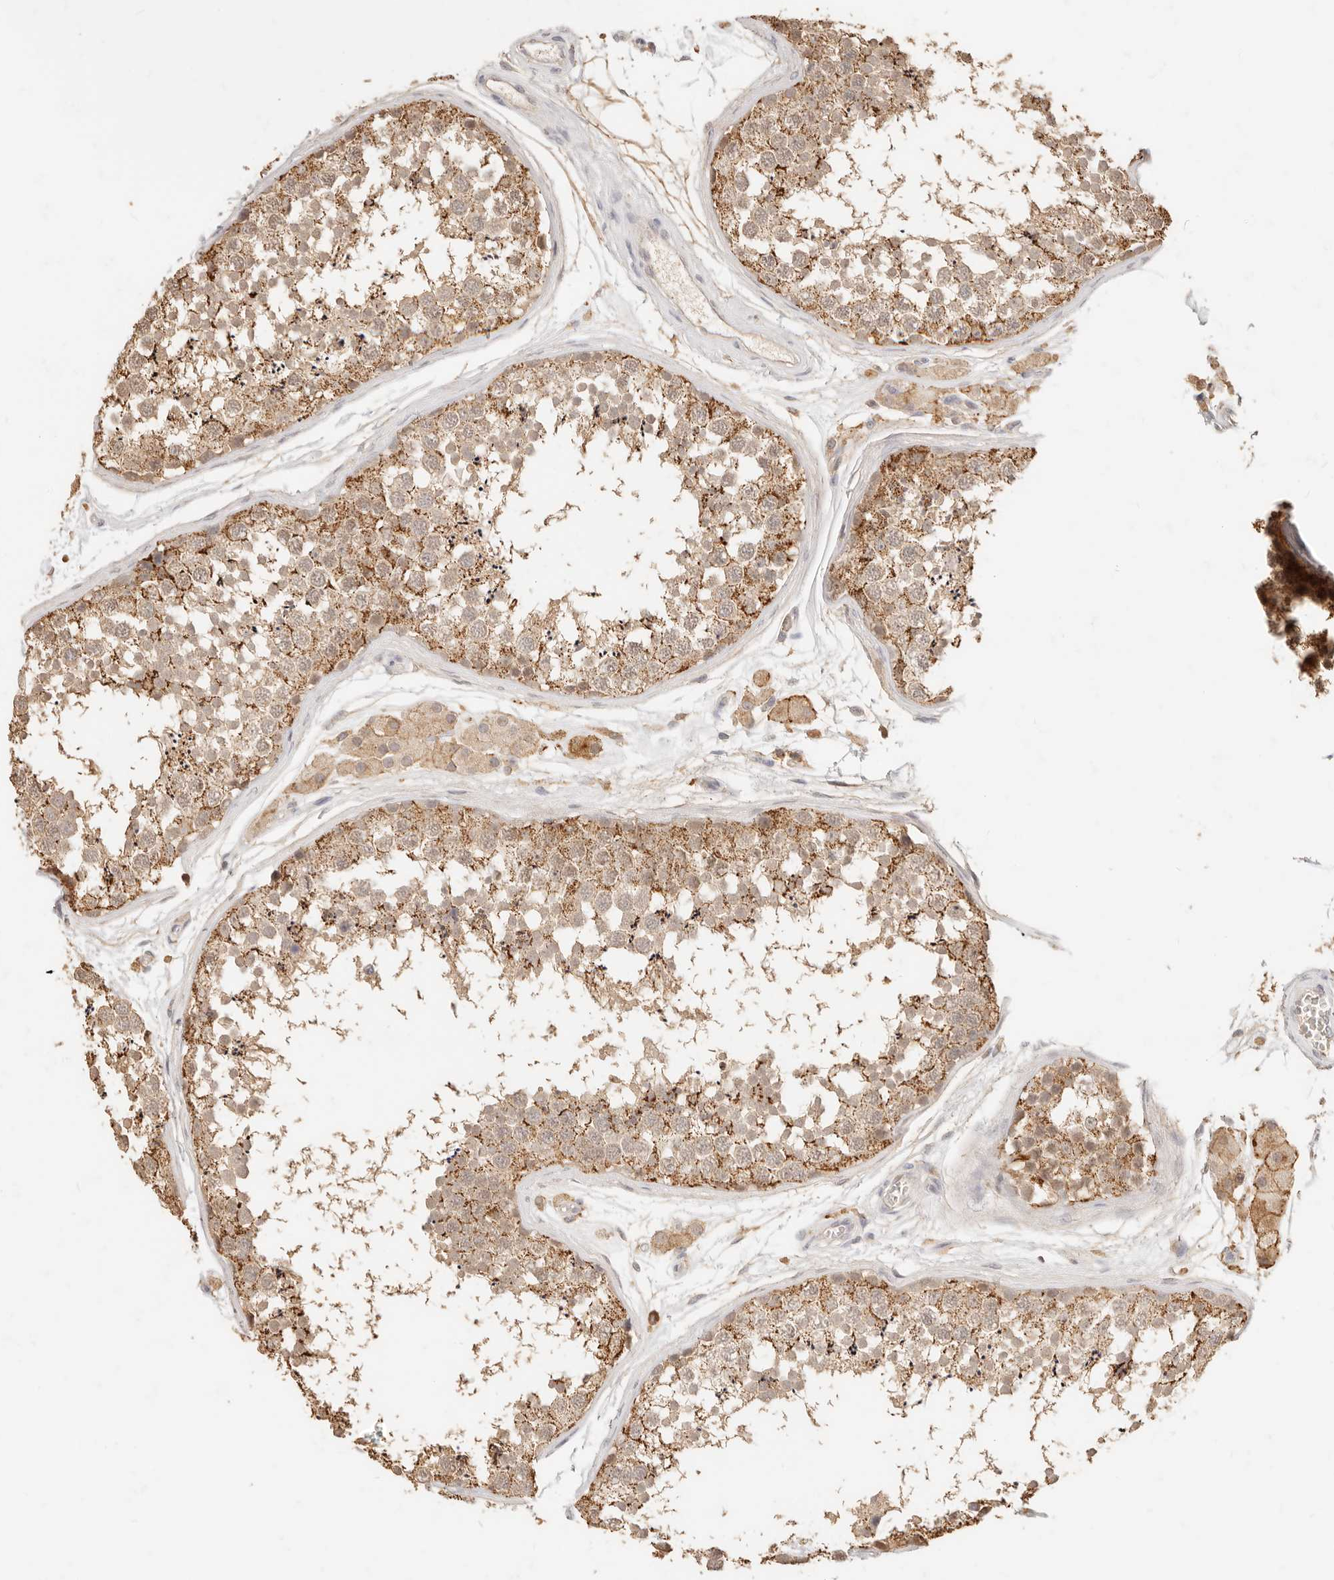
{"staining": {"intensity": "moderate", "quantity": ">75%", "location": "cytoplasmic/membranous"}, "tissue": "testis", "cell_type": "Cells in seminiferous ducts", "image_type": "normal", "snomed": [{"axis": "morphology", "description": "Normal tissue, NOS"}, {"axis": "topography", "description": "Testis"}], "caption": "A high-resolution micrograph shows immunohistochemistry staining of normal testis, which shows moderate cytoplasmic/membranous staining in approximately >75% of cells in seminiferous ducts.", "gene": "TMTC2", "patient": {"sex": "male", "age": 56}}